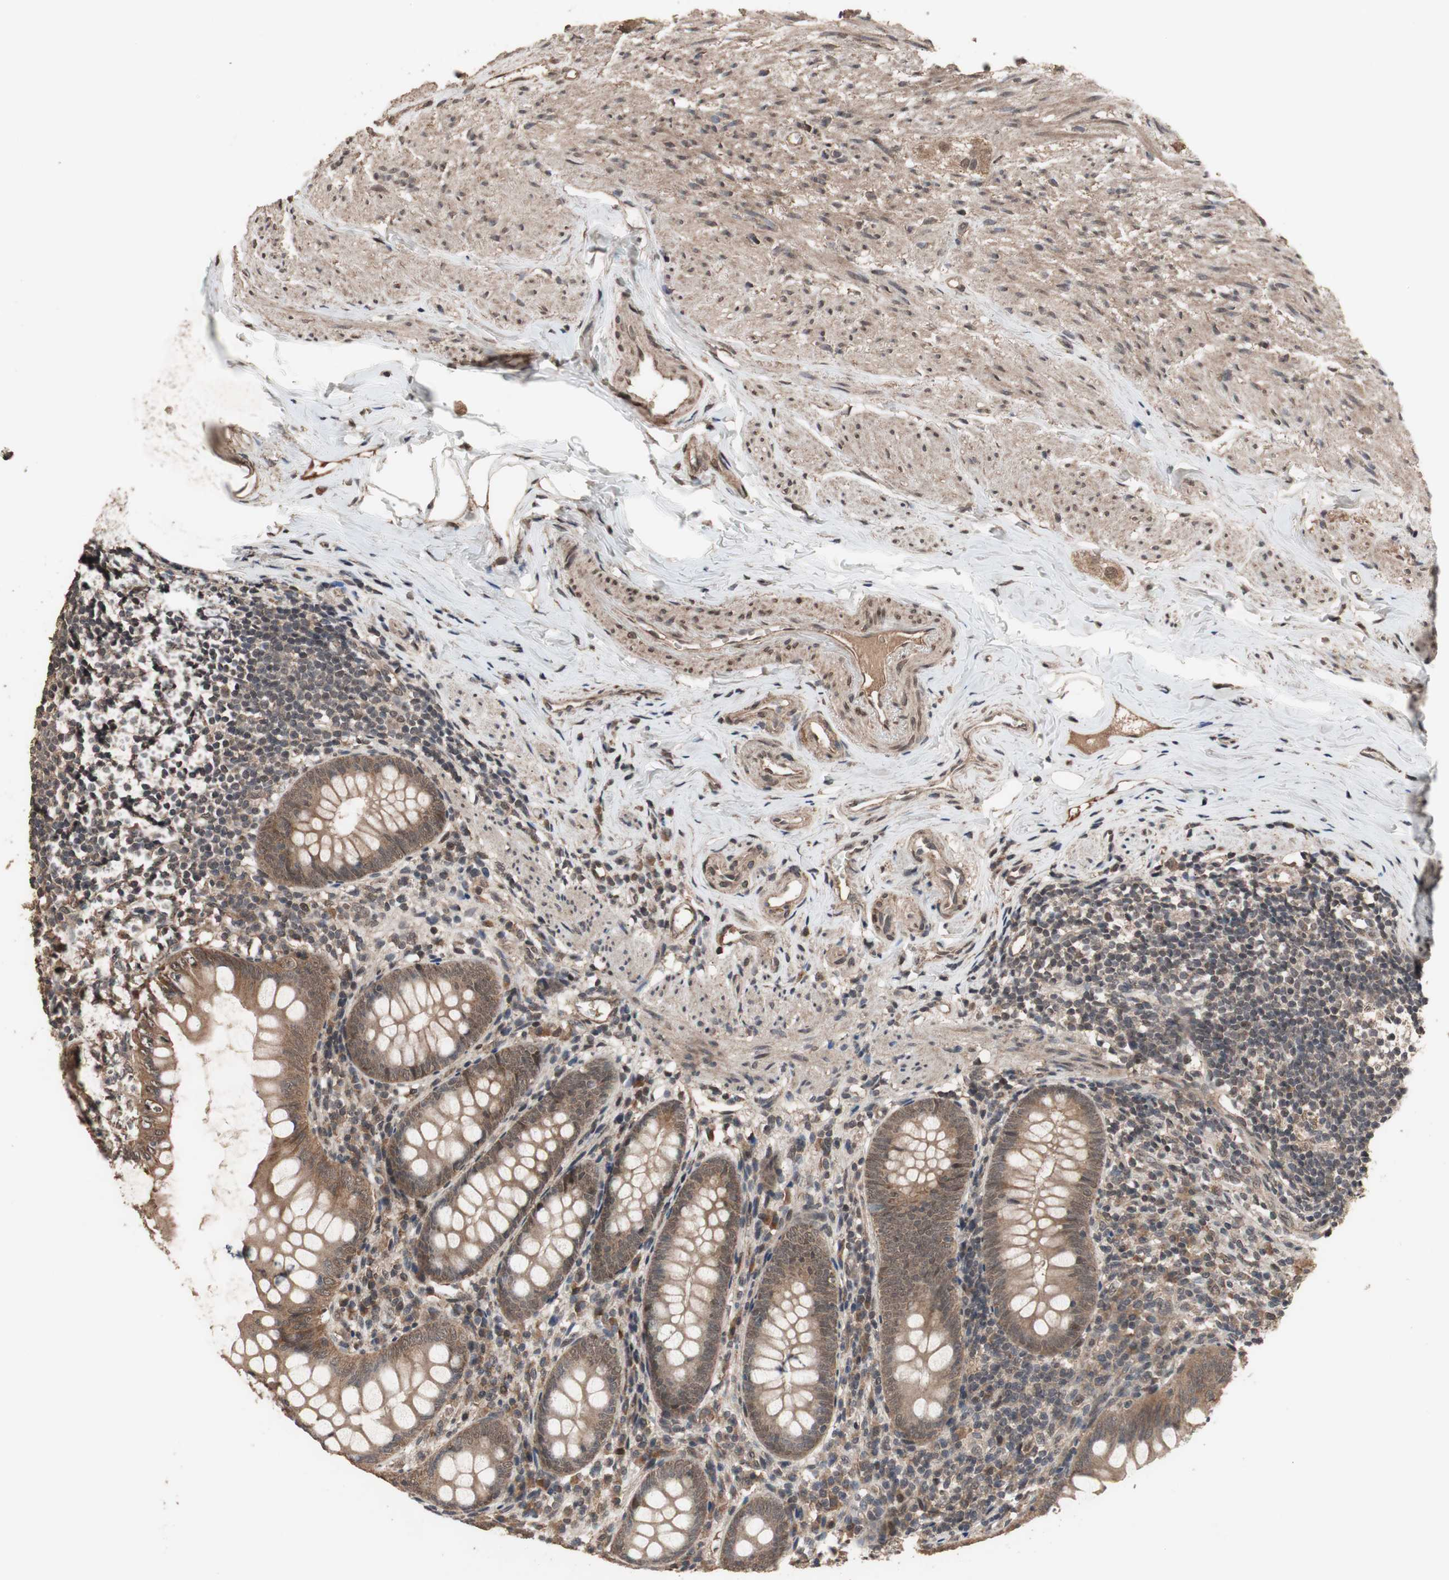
{"staining": {"intensity": "moderate", "quantity": ">75%", "location": "cytoplasmic/membranous,nuclear"}, "tissue": "appendix", "cell_type": "Glandular cells", "image_type": "normal", "snomed": [{"axis": "morphology", "description": "Normal tissue, NOS"}, {"axis": "topography", "description": "Appendix"}], "caption": "Immunohistochemistry of benign human appendix demonstrates medium levels of moderate cytoplasmic/membranous,nuclear expression in approximately >75% of glandular cells. (Stains: DAB (3,3'-diaminobenzidine) in brown, nuclei in blue, Microscopy: brightfield microscopy at high magnification).", "gene": "KANSL1", "patient": {"sex": "female", "age": 77}}